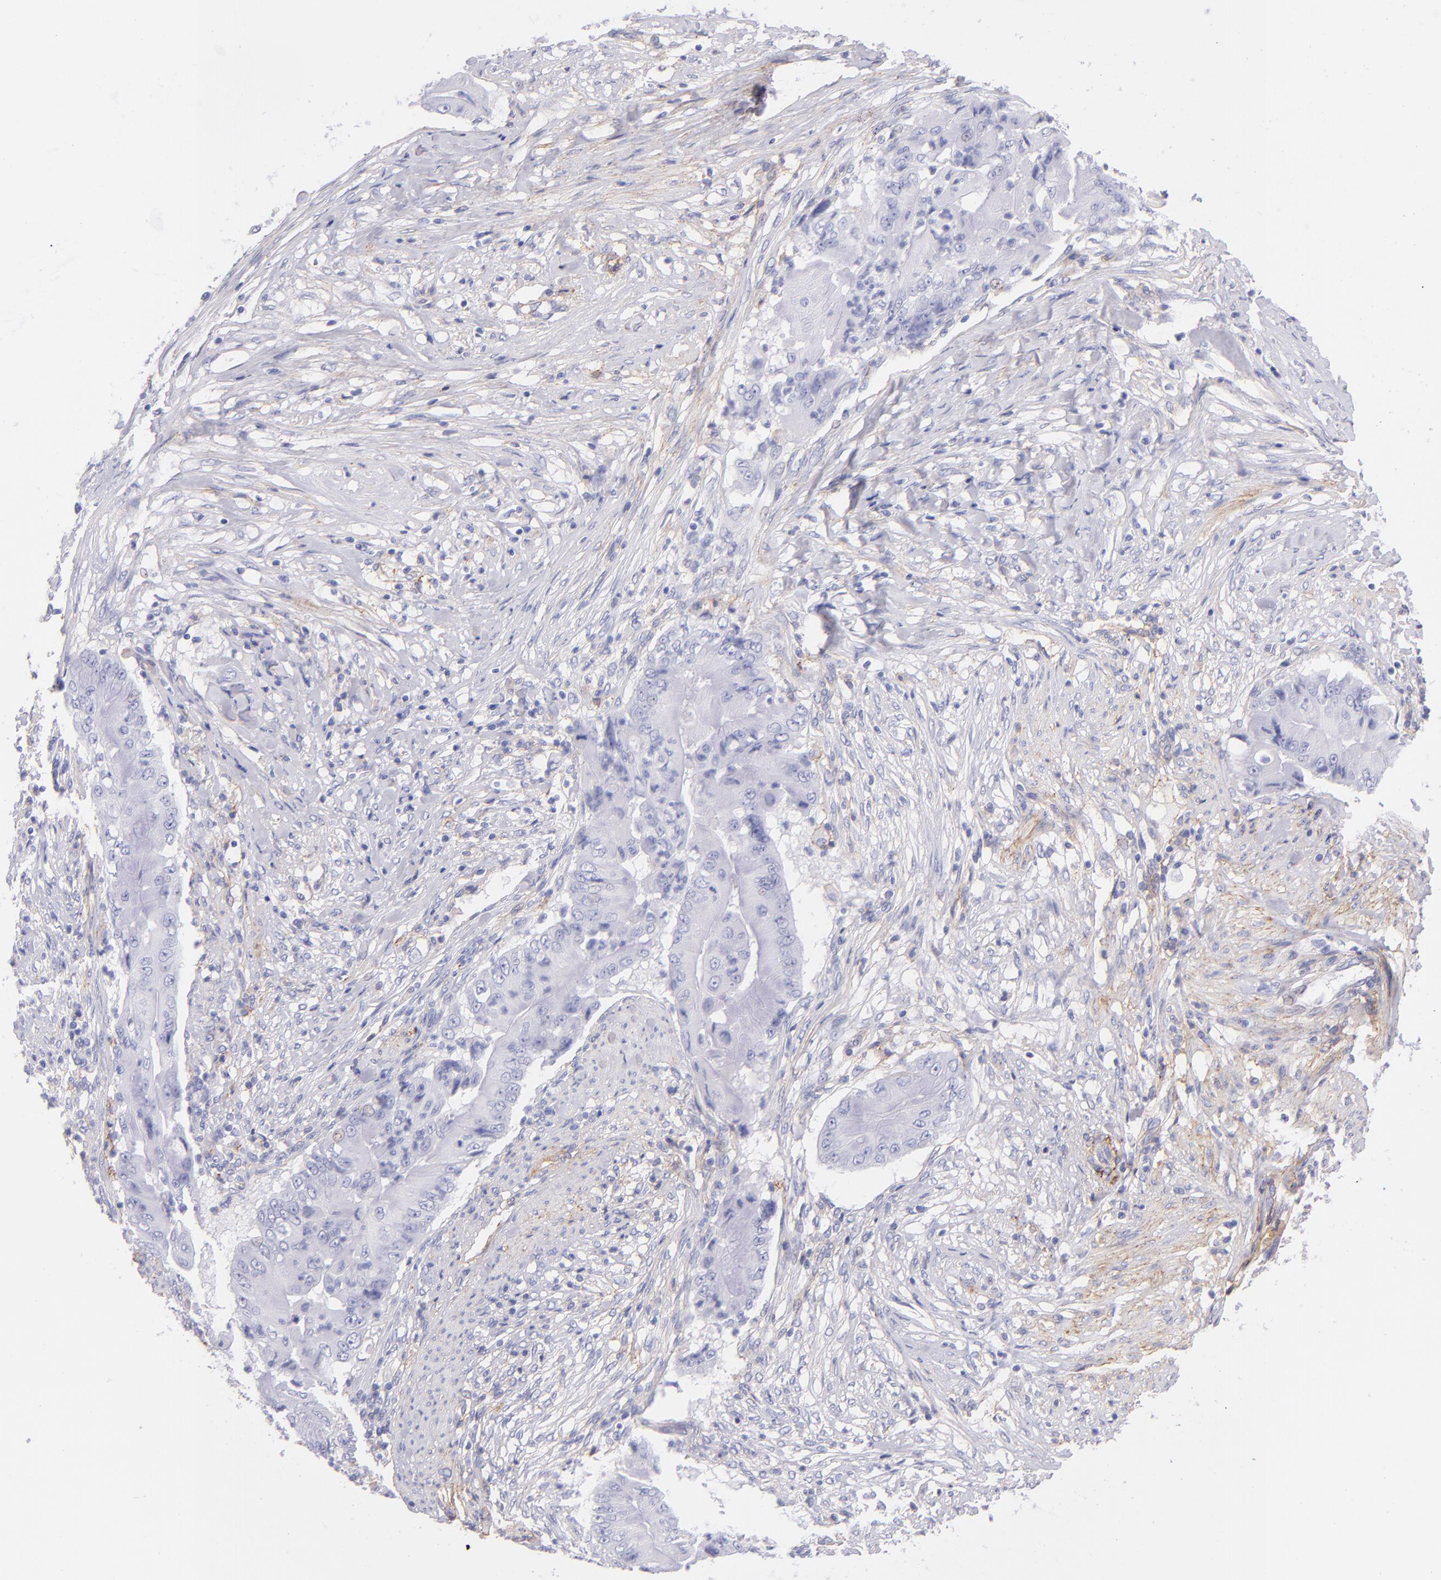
{"staining": {"intensity": "negative", "quantity": "none", "location": "none"}, "tissue": "pancreatic cancer", "cell_type": "Tumor cells", "image_type": "cancer", "snomed": [{"axis": "morphology", "description": "Adenocarcinoma, NOS"}, {"axis": "topography", "description": "Pancreas"}], "caption": "A micrograph of pancreatic adenocarcinoma stained for a protein shows no brown staining in tumor cells.", "gene": "CD81", "patient": {"sex": "male", "age": 62}}